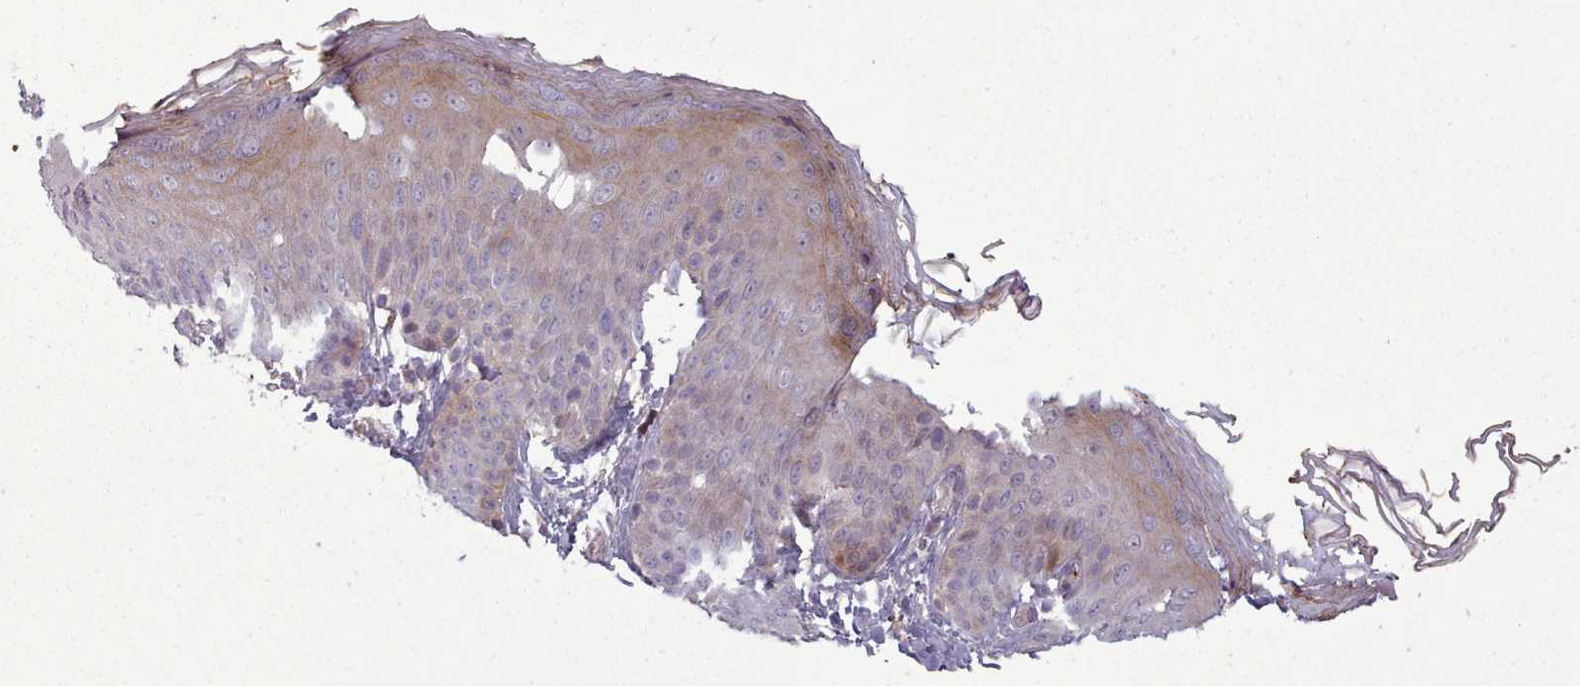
{"staining": {"intensity": "weak", "quantity": "<25%", "location": "cytoplasmic/membranous"}, "tissue": "skin", "cell_type": "Epidermal cells", "image_type": "normal", "snomed": [{"axis": "morphology", "description": "Normal tissue, NOS"}, {"axis": "topography", "description": "Anal"}], "caption": "IHC image of unremarkable human skin stained for a protein (brown), which reveals no positivity in epidermal cells. (Stains: DAB (3,3'-diaminobenzidine) IHC with hematoxylin counter stain, Microscopy: brightfield microscopy at high magnification).", "gene": "LEFTY1", "patient": {"sex": "female", "age": 40}}